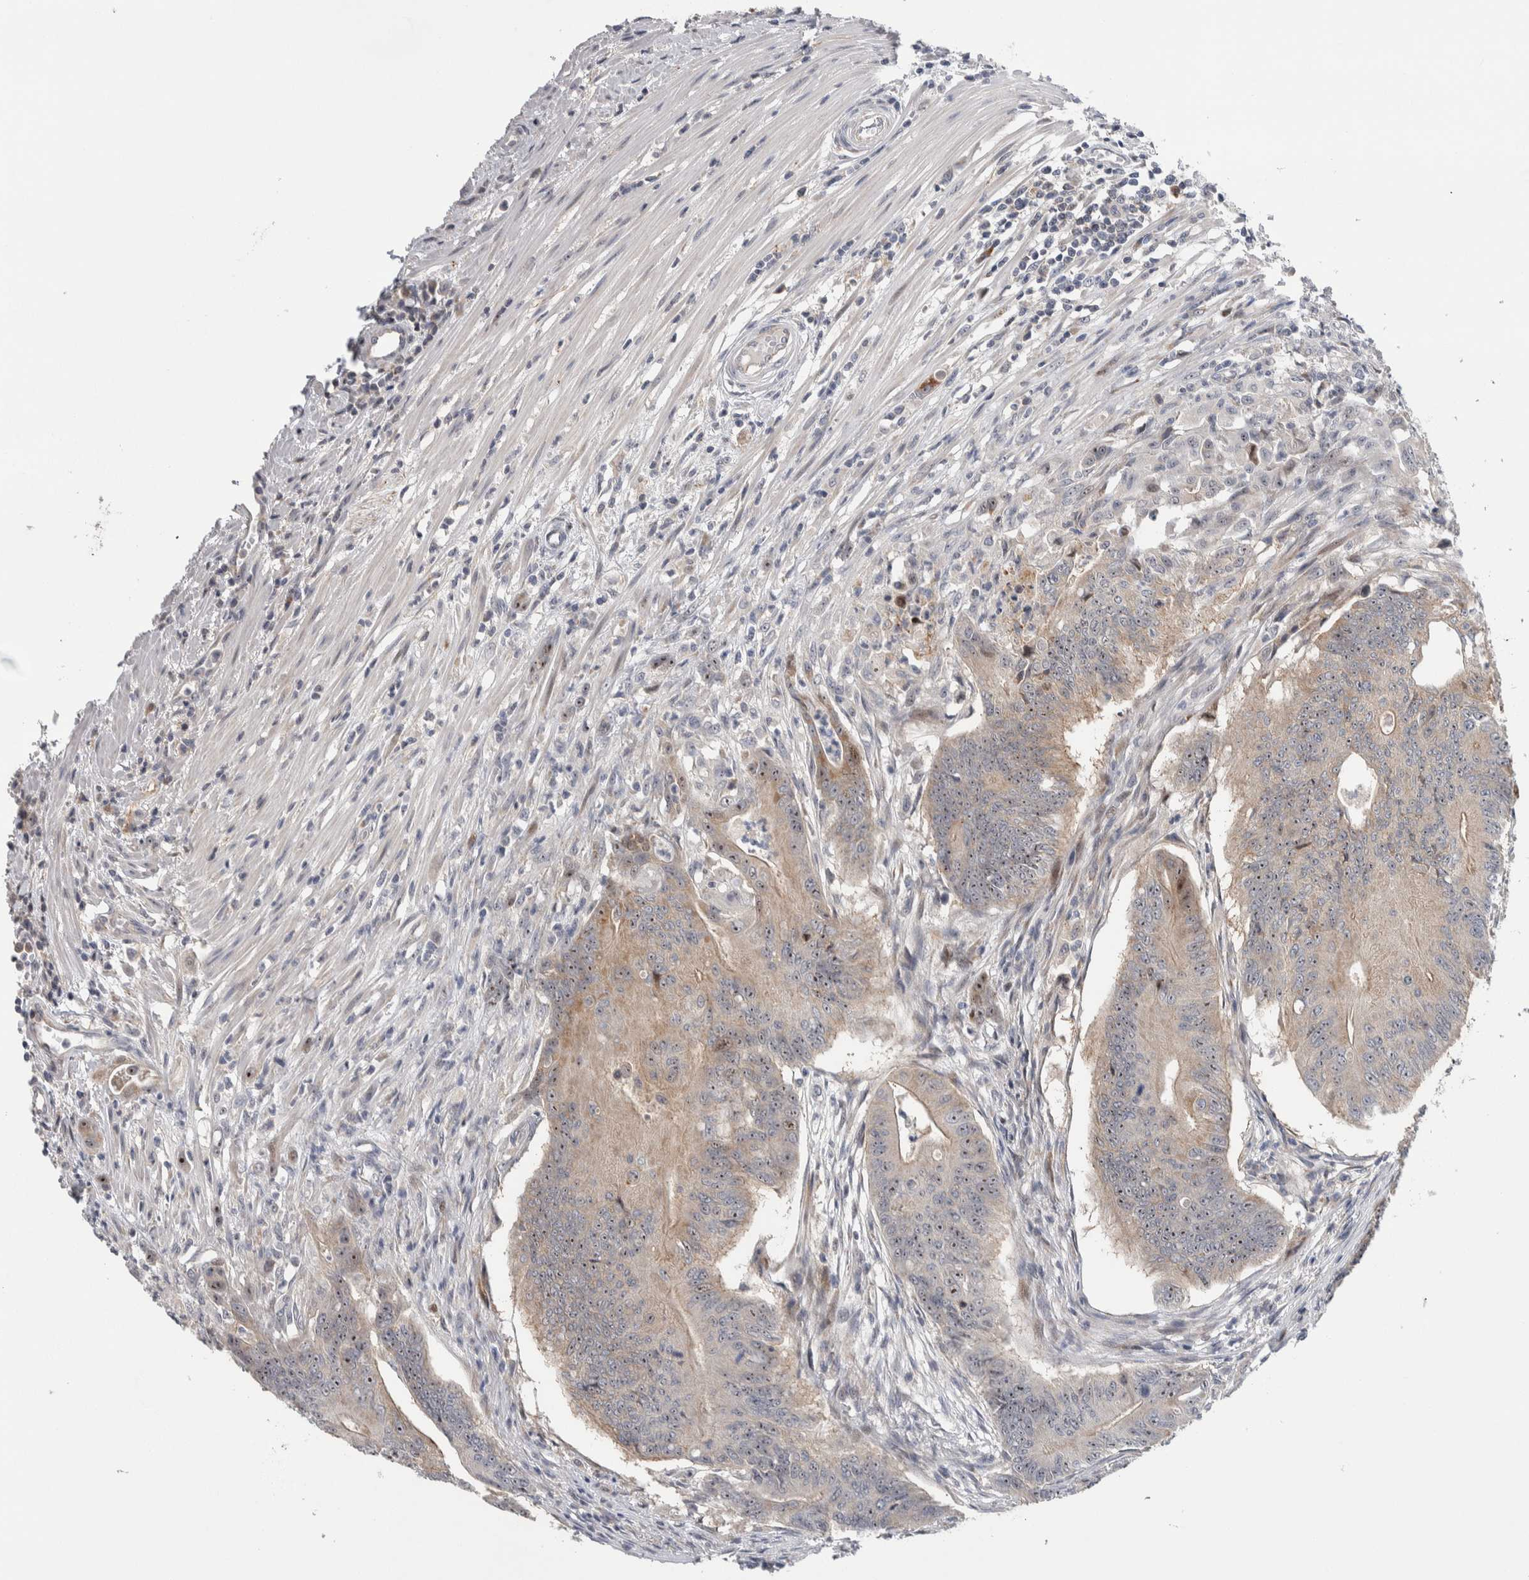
{"staining": {"intensity": "moderate", "quantity": "<25%", "location": "nuclear"}, "tissue": "colorectal cancer", "cell_type": "Tumor cells", "image_type": "cancer", "snomed": [{"axis": "morphology", "description": "Adenoma, NOS"}, {"axis": "morphology", "description": "Adenocarcinoma, NOS"}, {"axis": "topography", "description": "Colon"}], "caption": "Immunohistochemical staining of colorectal cancer (adenoma) demonstrates moderate nuclear protein positivity in about <25% of tumor cells. (brown staining indicates protein expression, while blue staining denotes nuclei).", "gene": "PRRG4", "patient": {"sex": "male", "age": 79}}